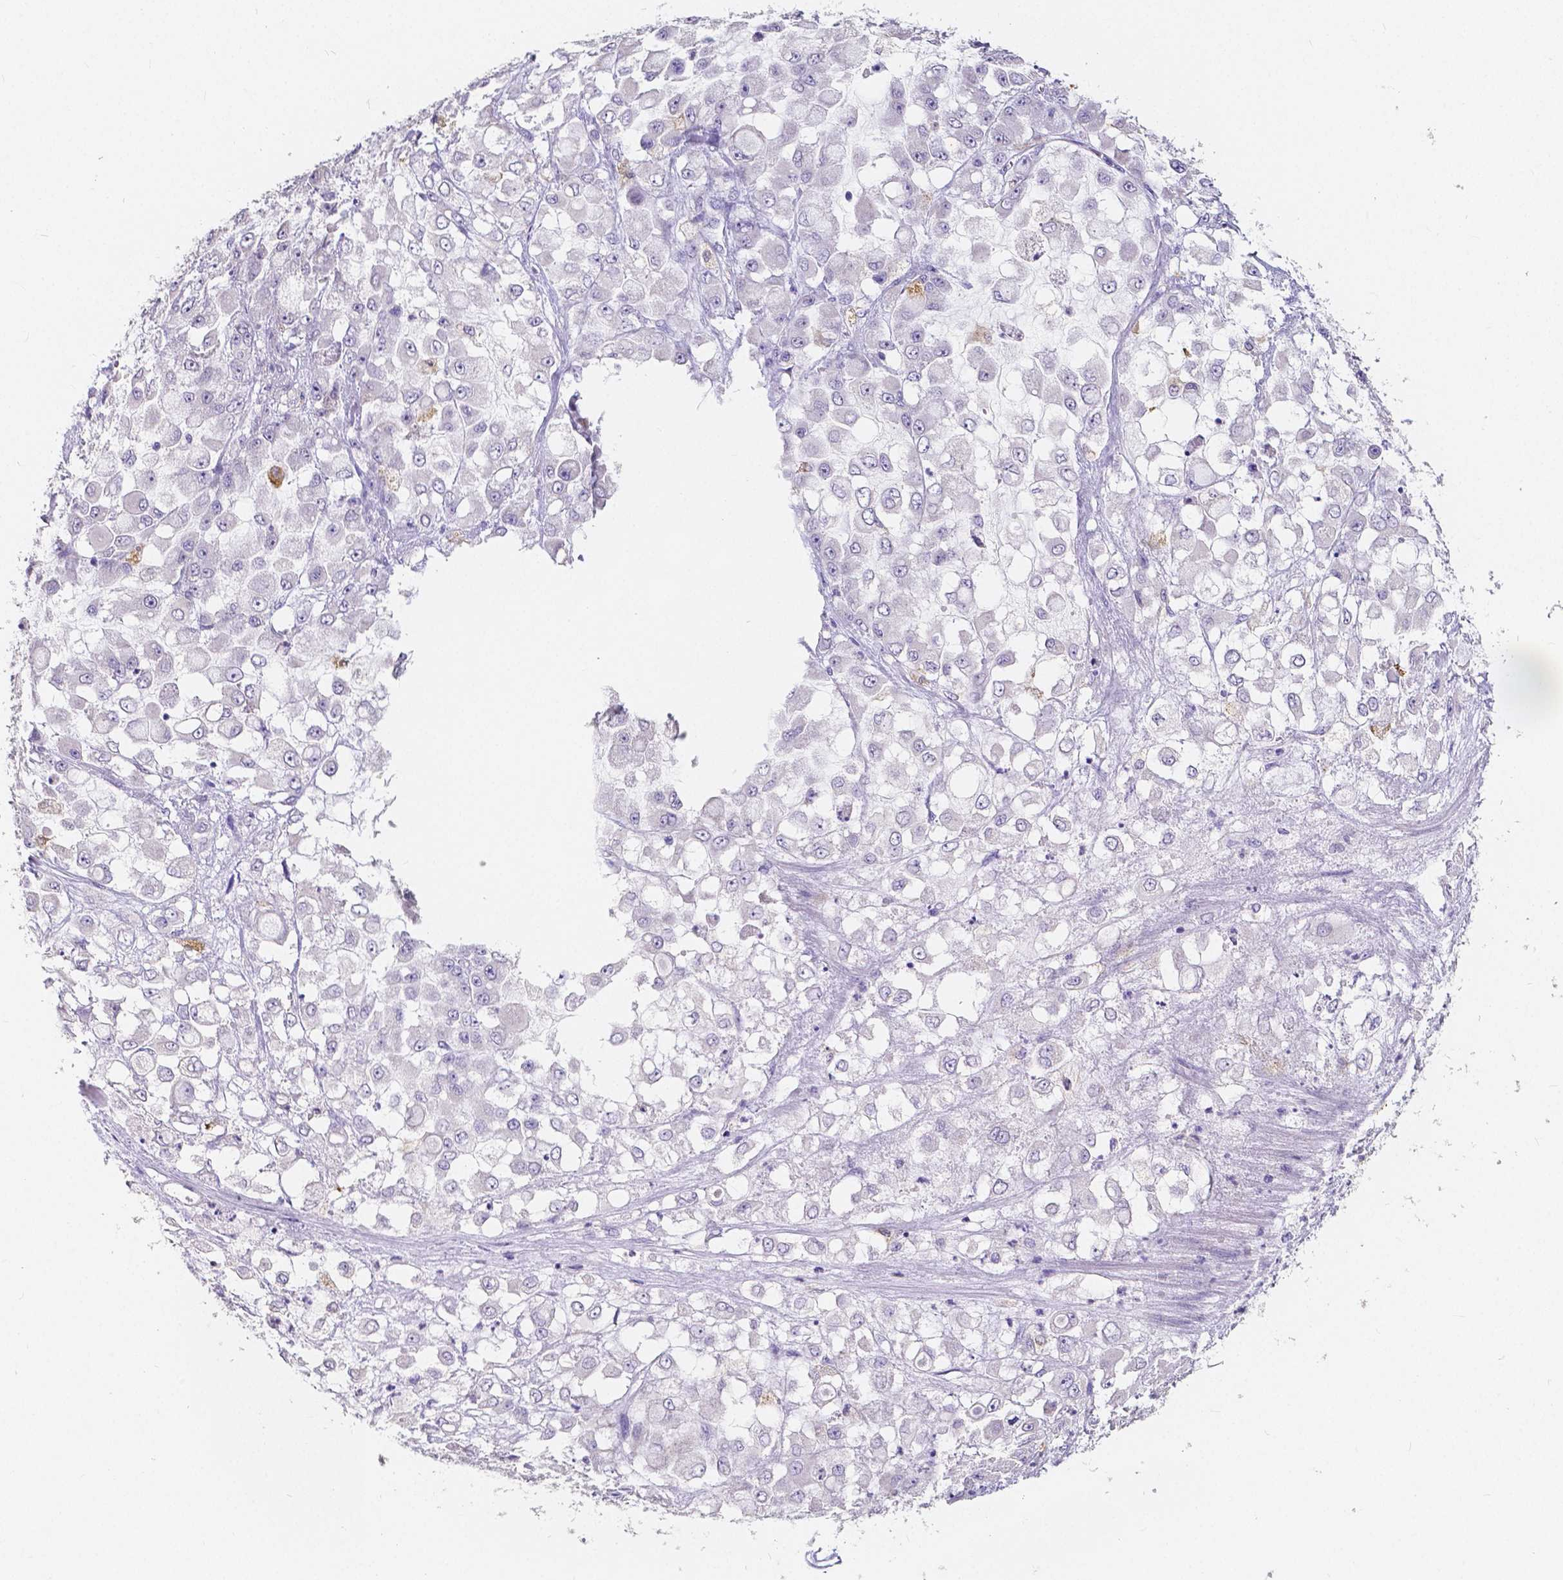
{"staining": {"intensity": "negative", "quantity": "none", "location": "none"}, "tissue": "stomach cancer", "cell_type": "Tumor cells", "image_type": "cancer", "snomed": [{"axis": "morphology", "description": "Adenocarcinoma, NOS"}, {"axis": "topography", "description": "Stomach"}], "caption": "Immunohistochemical staining of human stomach adenocarcinoma shows no significant staining in tumor cells. Brightfield microscopy of immunohistochemistry (IHC) stained with DAB (brown) and hematoxylin (blue), captured at high magnification.", "gene": "ACP5", "patient": {"sex": "female", "age": 76}}